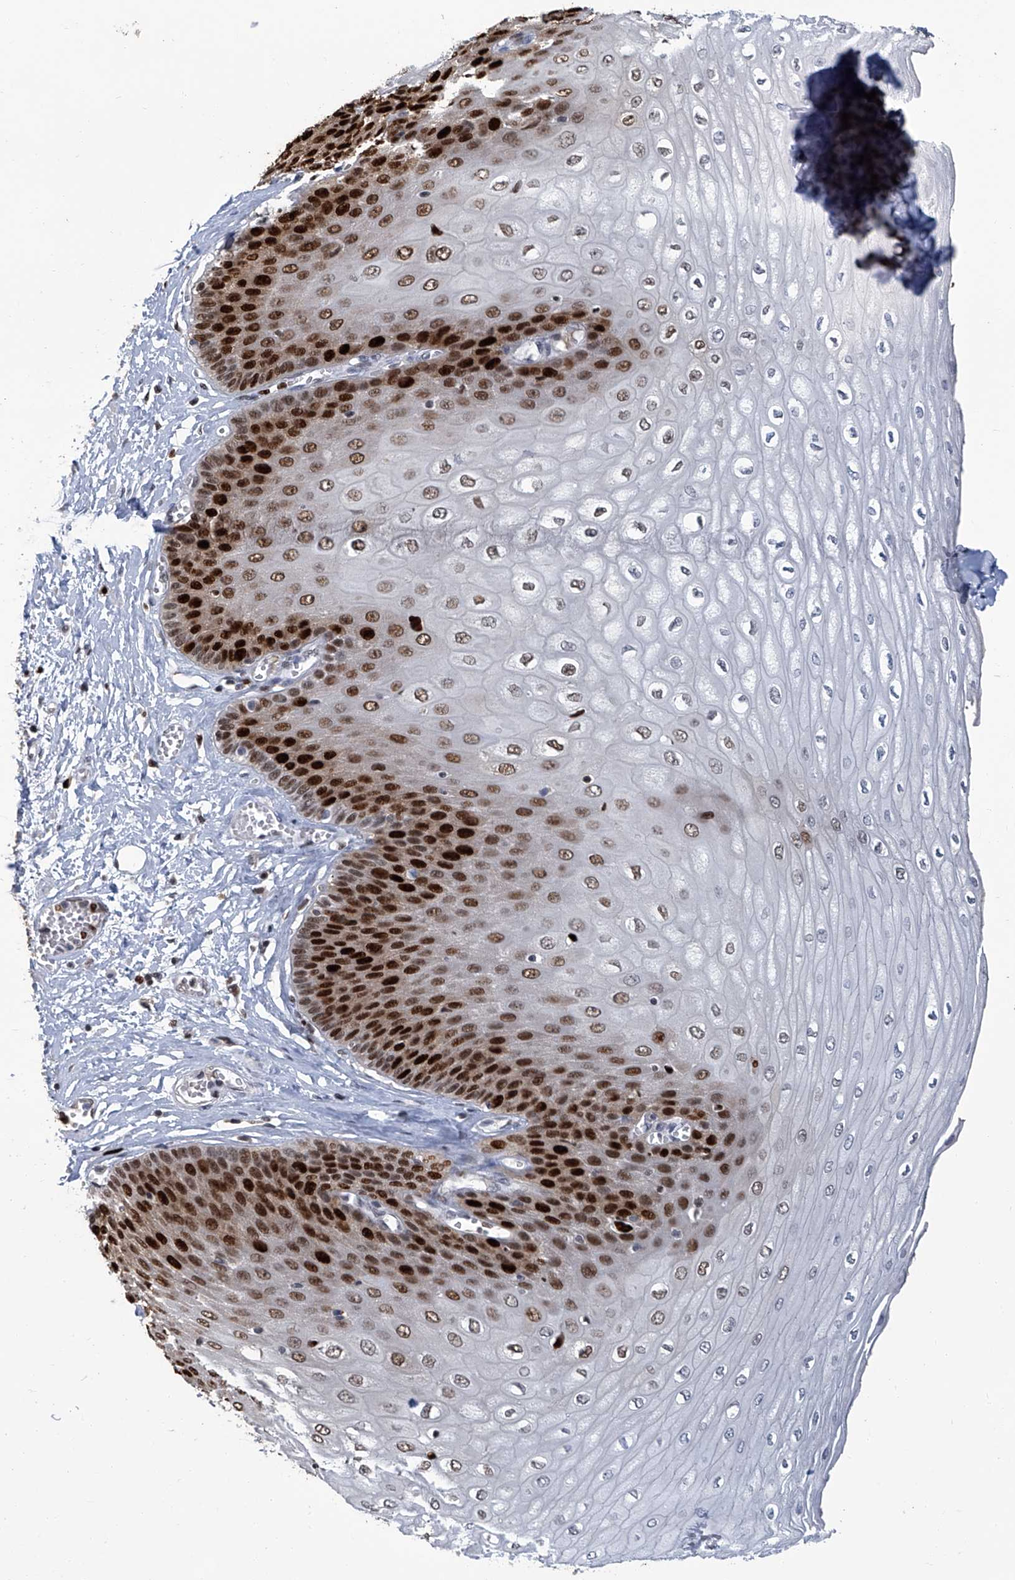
{"staining": {"intensity": "strong", "quantity": ">75%", "location": "nuclear"}, "tissue": "esophagus", "cell_type": "Squamous epithelial cells", "image_type": "normal", "snomed": [{"axis": "morphology", "description": "Normal tissue, NOS"}, {"axis": "topography", "description": "Esophagus"}], "caption": "Squamous epithelial cells display strong nuclear staining in about >75% of cells in benign esophagus.", "gene": "PCNA", "patient": {"sex": "male", "age": 60}}